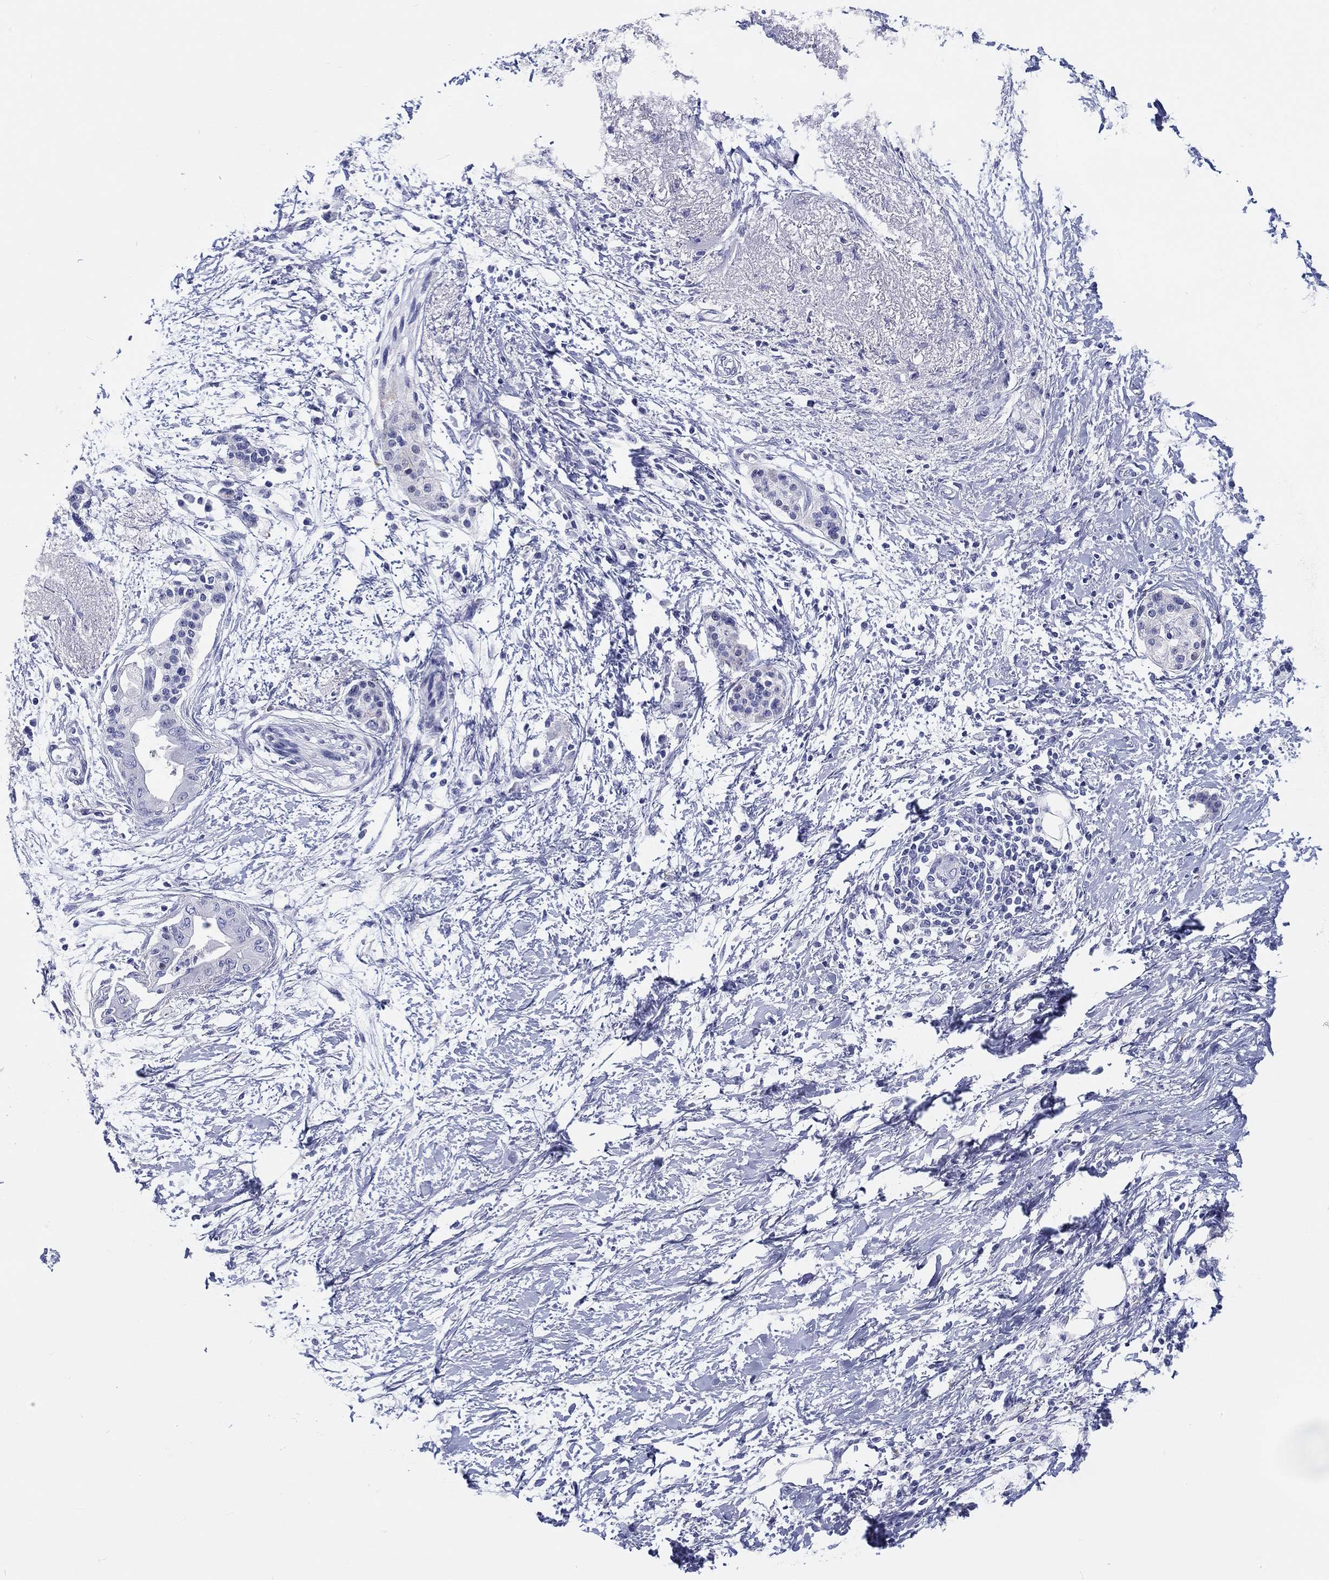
{"staining": {"intensity": "negative", "quantity": "none", "location": "none"}, "tissue": "pancreatic cancer", "cell_type": "Tumor cells", "image_type": "cancer", "snomed": [{"axis": "morphology", "description": "Normal tissue, NOS"}, {"axis": "morphology", "description": "Adenocarcinoma, NOS"}, {"axis": "topography", "description": "Pancreas"}, {"axis": "topography", "description": "Duodenum"}], "caption": "Immunohistochemistry image of neoplastic tissue: pancreatic adenocarcinoma stained with DAB (3,3'-diaminobenzidine) displays no significant protein positivity in tumor cells. The staining is performed using DAB brown chromogen with nuclei counter-stained in using hematoxylin.", "gene": "H1-1", "patient": {"sex": "female", "age": 60}}